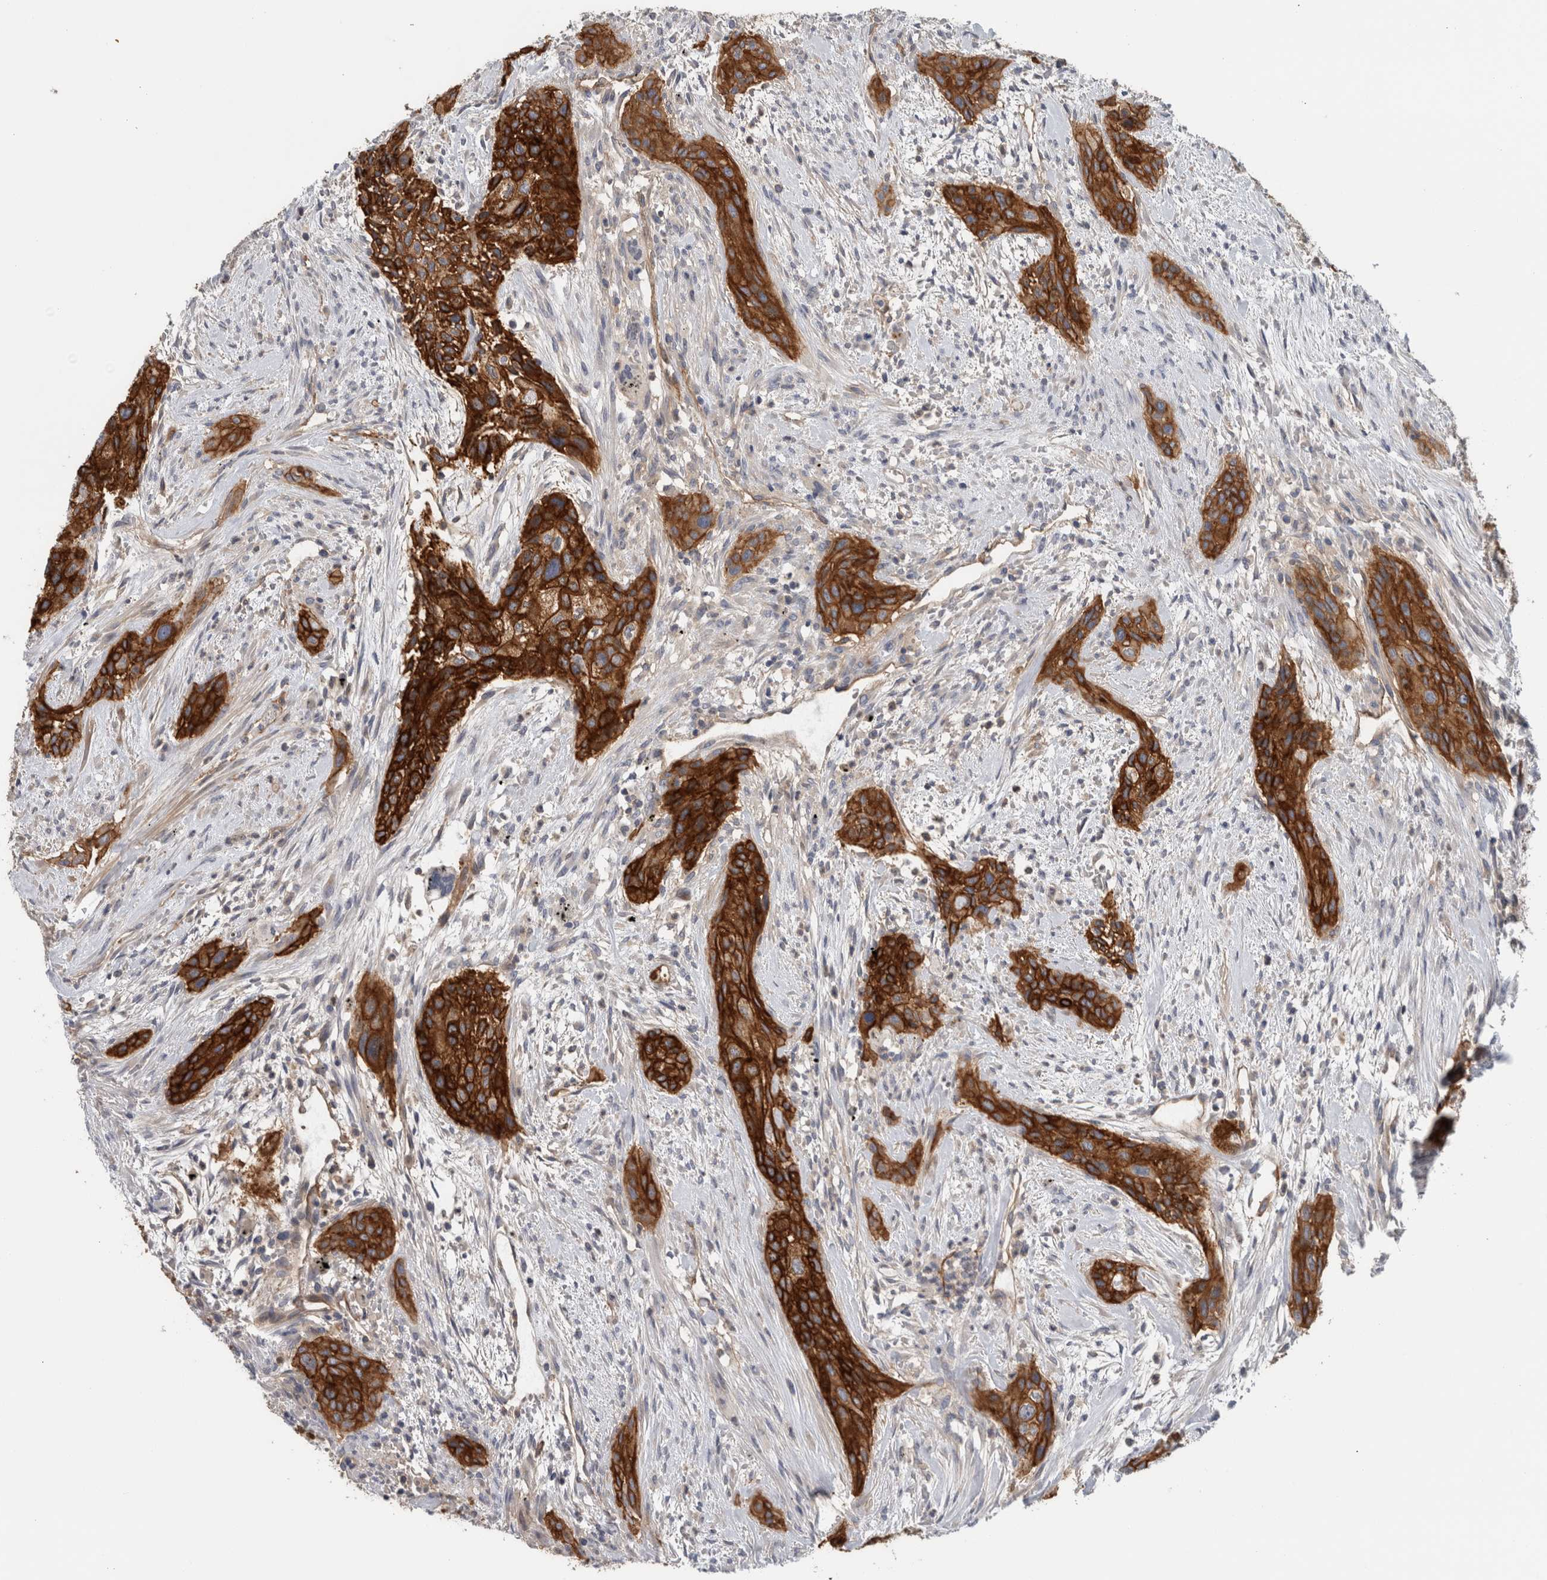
{"staining": {"intensity": "strong", "quantity": ">75%", "location": "cytoplasmic/membranous"}, "tissue": "urothelial cancer", "cell_type": "Tumor cells", "image_type": "cancer", "snomed": [{"axis": "morphology", "description": "Urothelial carcinoma, High grade"}, {"axis": "topography", "description": "Urinary bladder"}], "caption": "Strong cytoplasmic/membranous protein expression is appreciated in approximately >75% of tumor cells in urothelial carcinoma (high-grade). Nuclei are stained in blue.", "gene": "CD59", "patient": {"sex": "male", "age": 35}}